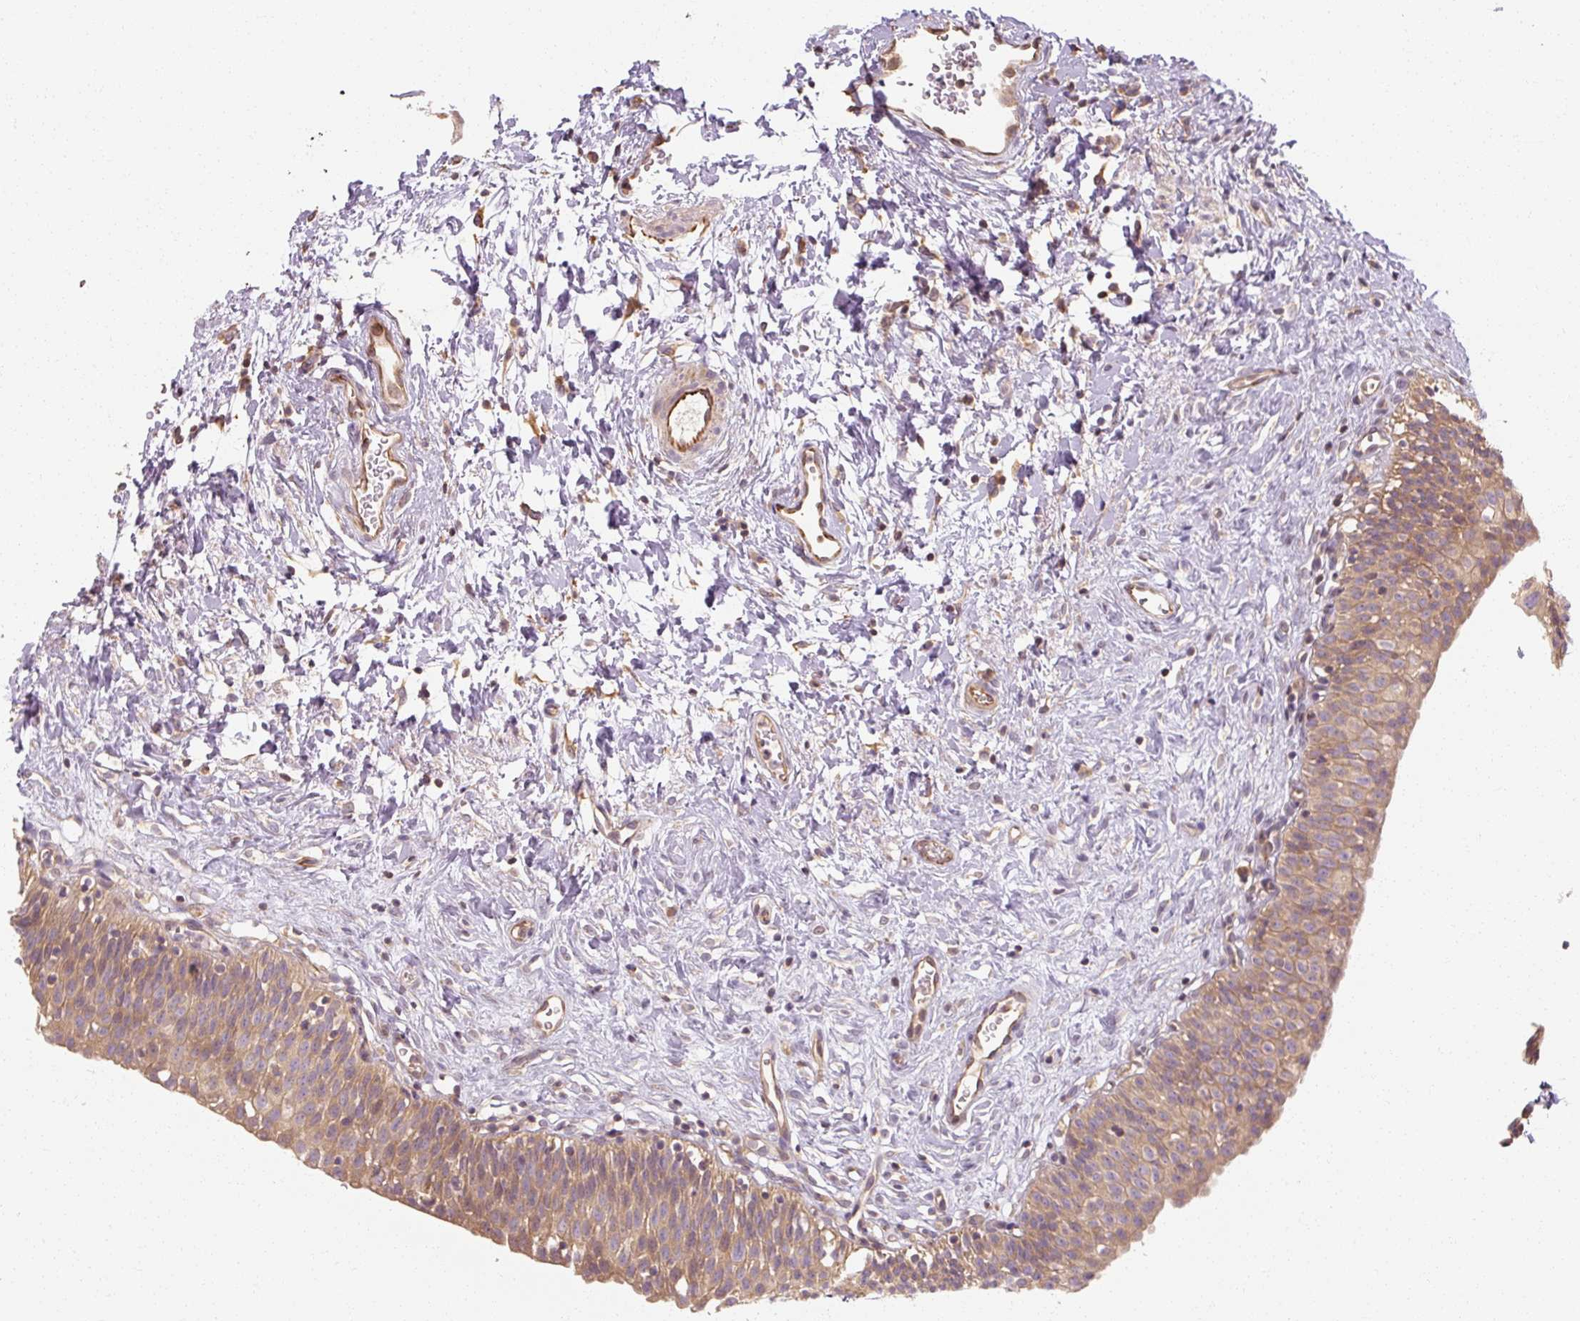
{"staining": {"intensity": "moderate", "quantity": ">75%", "location": "cytoplasmic/membranous"}, "tissue": "urinary bladder", "cell_type": "Urothelial cells", "image_type": "normal", "snomed": [{"axis": "morphology", "description": "Normal tissue, NOS"}, {"axis": "topography", "description": "Urinary bladder"}], "caption": "Immunohistochemistry photomicrograph of normal human urinary bladder stained for a protein (brown), which exhibits medium levels of moderate cytoplasmic/membranous expression in about >75% of urothelial cells.", "gene": "RB1CC1", "patient": {"sex": "male", "age": 51}}